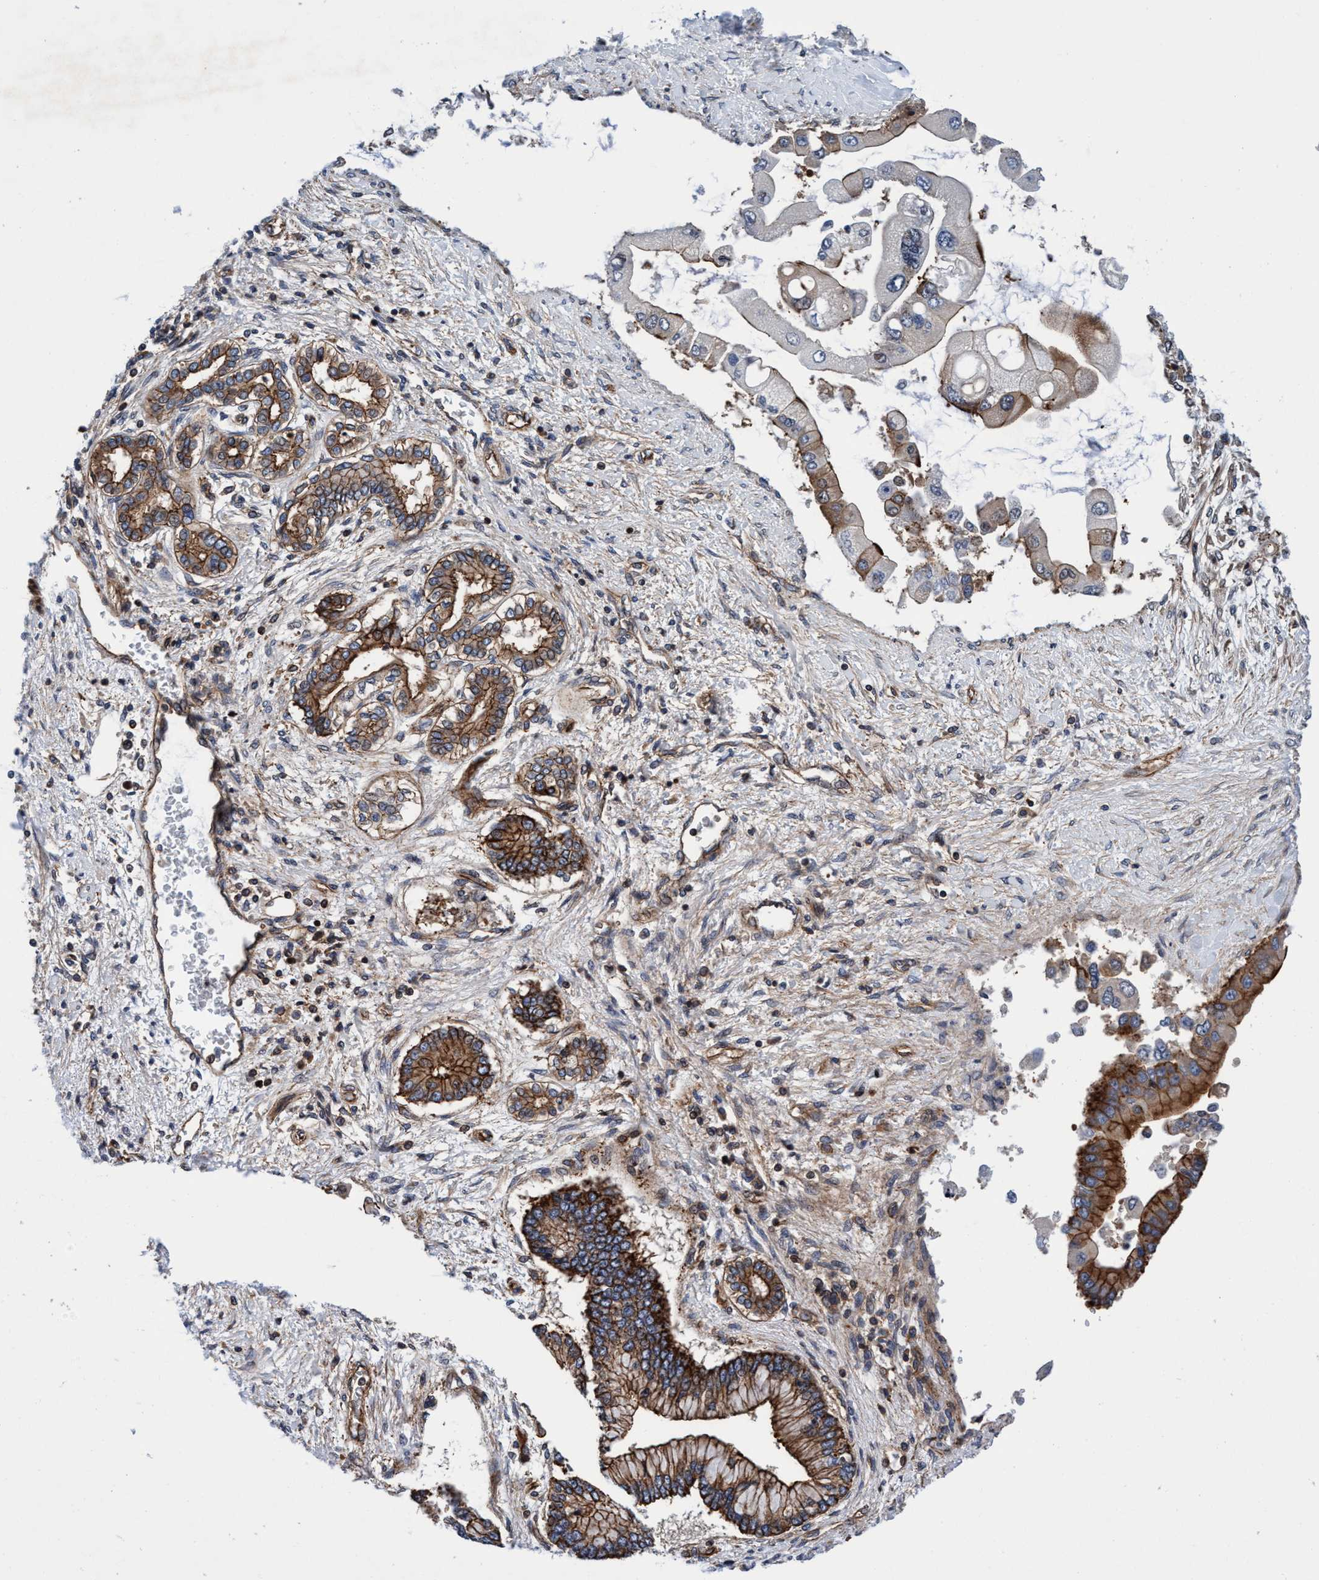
{"staining": {"intensity": "strong", "quantity": ">75%", "location": "cytoplasmic/membranous"}, "tissue": "liver cancer", "cell_type": "Tumor cells", "image_type": "cancer", "snomed": [{"axis": "morphology", "description": "Cholangiocarcinoma"}, {"axis": "topography", "description": "Liver"}], "caption": "Strong cytoplasmic/membranous protein staining is seen in approximately >75% of tumor cells in liver cancer (cholangiocarcinoma).", "gene": "MCM3AP", "patient": {"sex": "male", "age": 50}}